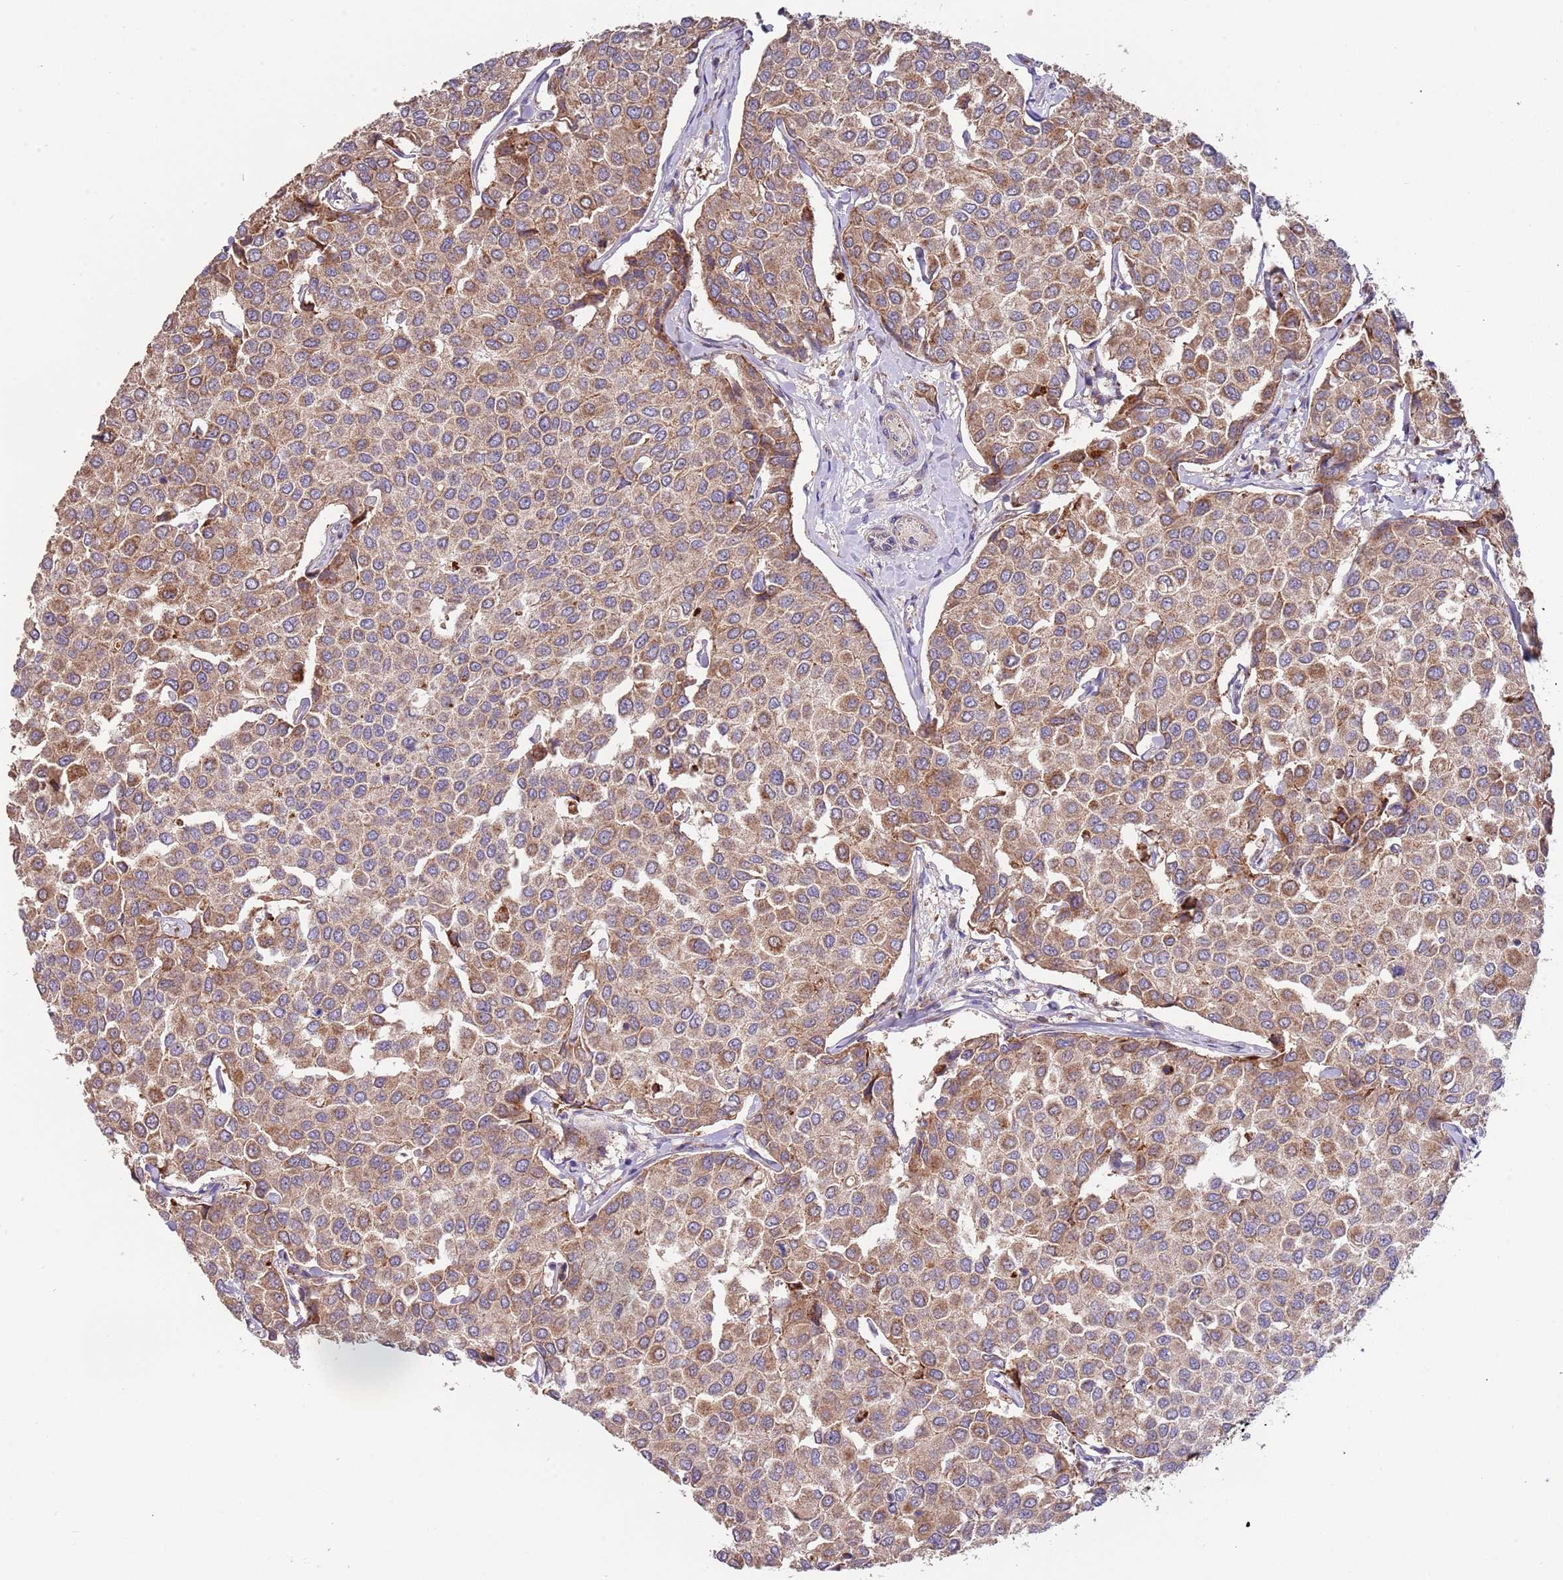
{"staining": {"intensity": "moderate", "quantity": ">75%", "location": "cytoplasmic/membranous"}, "tissue": "breast cancer", "cell_type": "Tumor cells", "image_type": "cancer", "snomed": [{"axis": "morphology", "description": "Duct carcinoma"}, {"axis": "topography", "description": "Breast"}], "caption": "This histopathology image displays breast invasive ductal carcinoma stained with immunohistochemistry to label a protein in brown. The cytoplasmic/membranous of tumor cells show moderate positivity for the protein. Nuclei are counter-stained blue.", "gene": "ABCC10", "patient": {"sex": "female", "age": 55}}